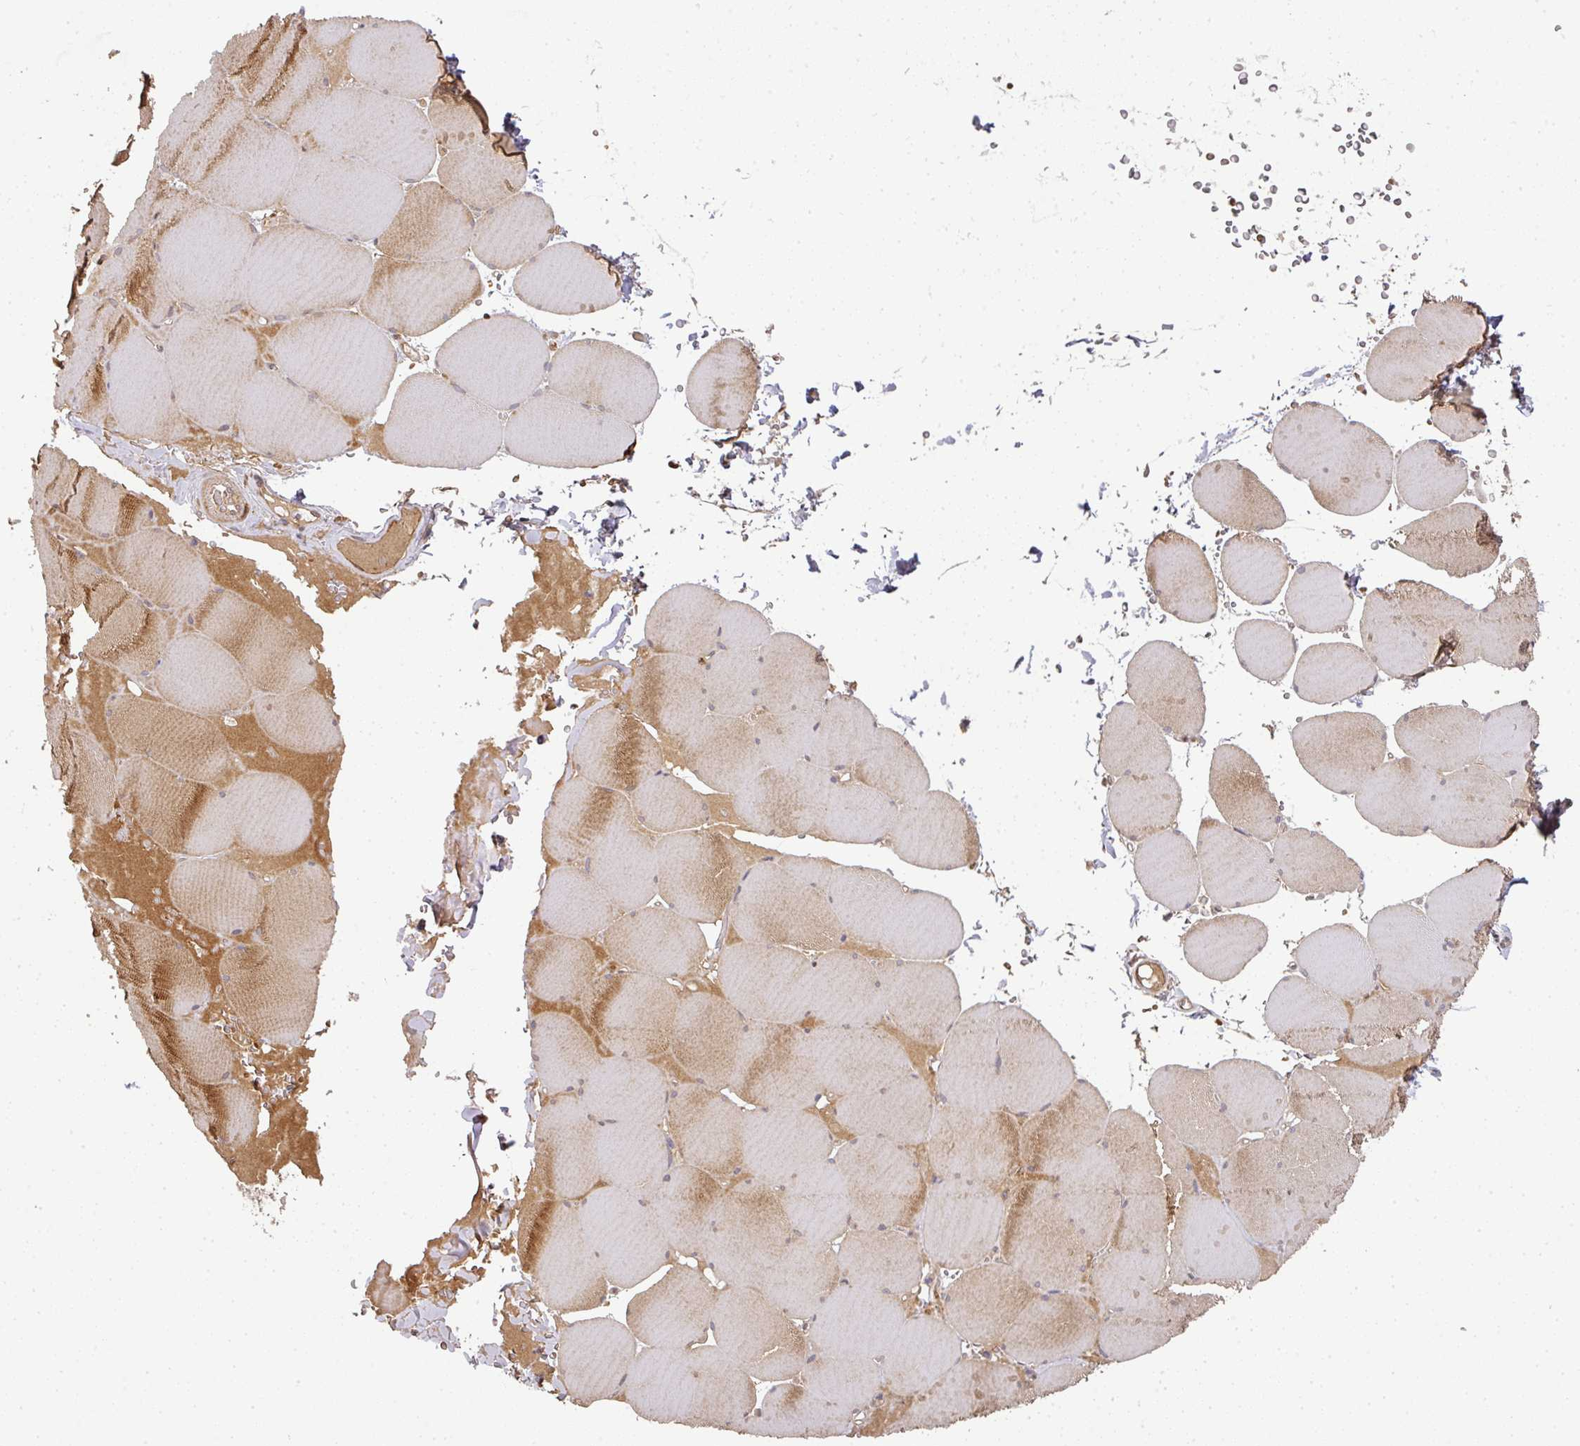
{"staining": {"intensity": "moderate", "quantity": "25%-75%", "location": "cytoplasmic/membranous"}, "tissue": "skeletal muscle", "cell_type": "Myocytes", "image_type": "normal", "snomed": [{"axis": "morphology", "description": "Normal tissue, NOS"}, {"axis": "topography", "description": "Skeletal muscle"}, {"axis": "topography", "description": "Head-Neck"}], "caption": "The micrograph demonstrates staining of unremarkable skeletal muscle, revealing moderate cytoplasmic/membranous protein staining (brown color) within myocytes.", "gene": "MALSU1", "patient": {"sex": "male", "age": 66}}